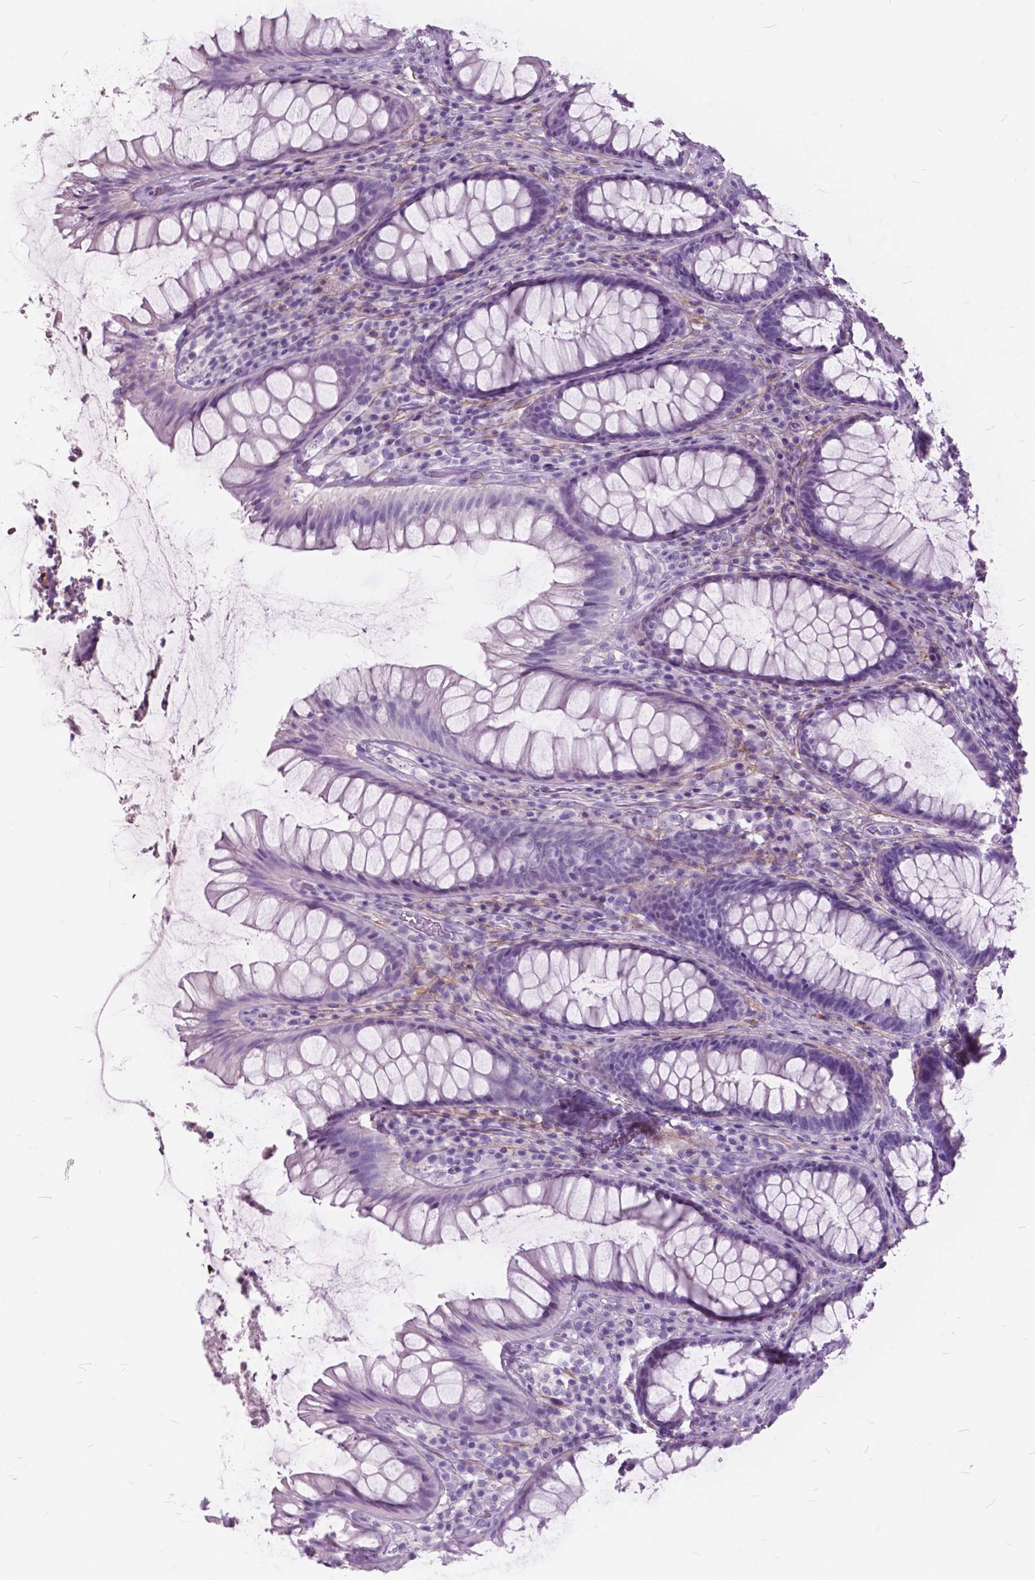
{"staining": {"intensity": "negative", "quantity": "none", "location": "none"}, "tissue": "rectum", "cell_type": "Glandular cells", "image_type": "normal", "snomed": [{"axis": "morphology", "description": "Normal tissue, NOS"}, {"axis": "topography", "description": "Rectum"}], "caption": "Immunohistochemistry image of normal rectum: rectum stained with DAB exhibits no significant protein staining in glandular cells.", "gene": "GDF9", "patient": {"sex": "male", "age": 72}}